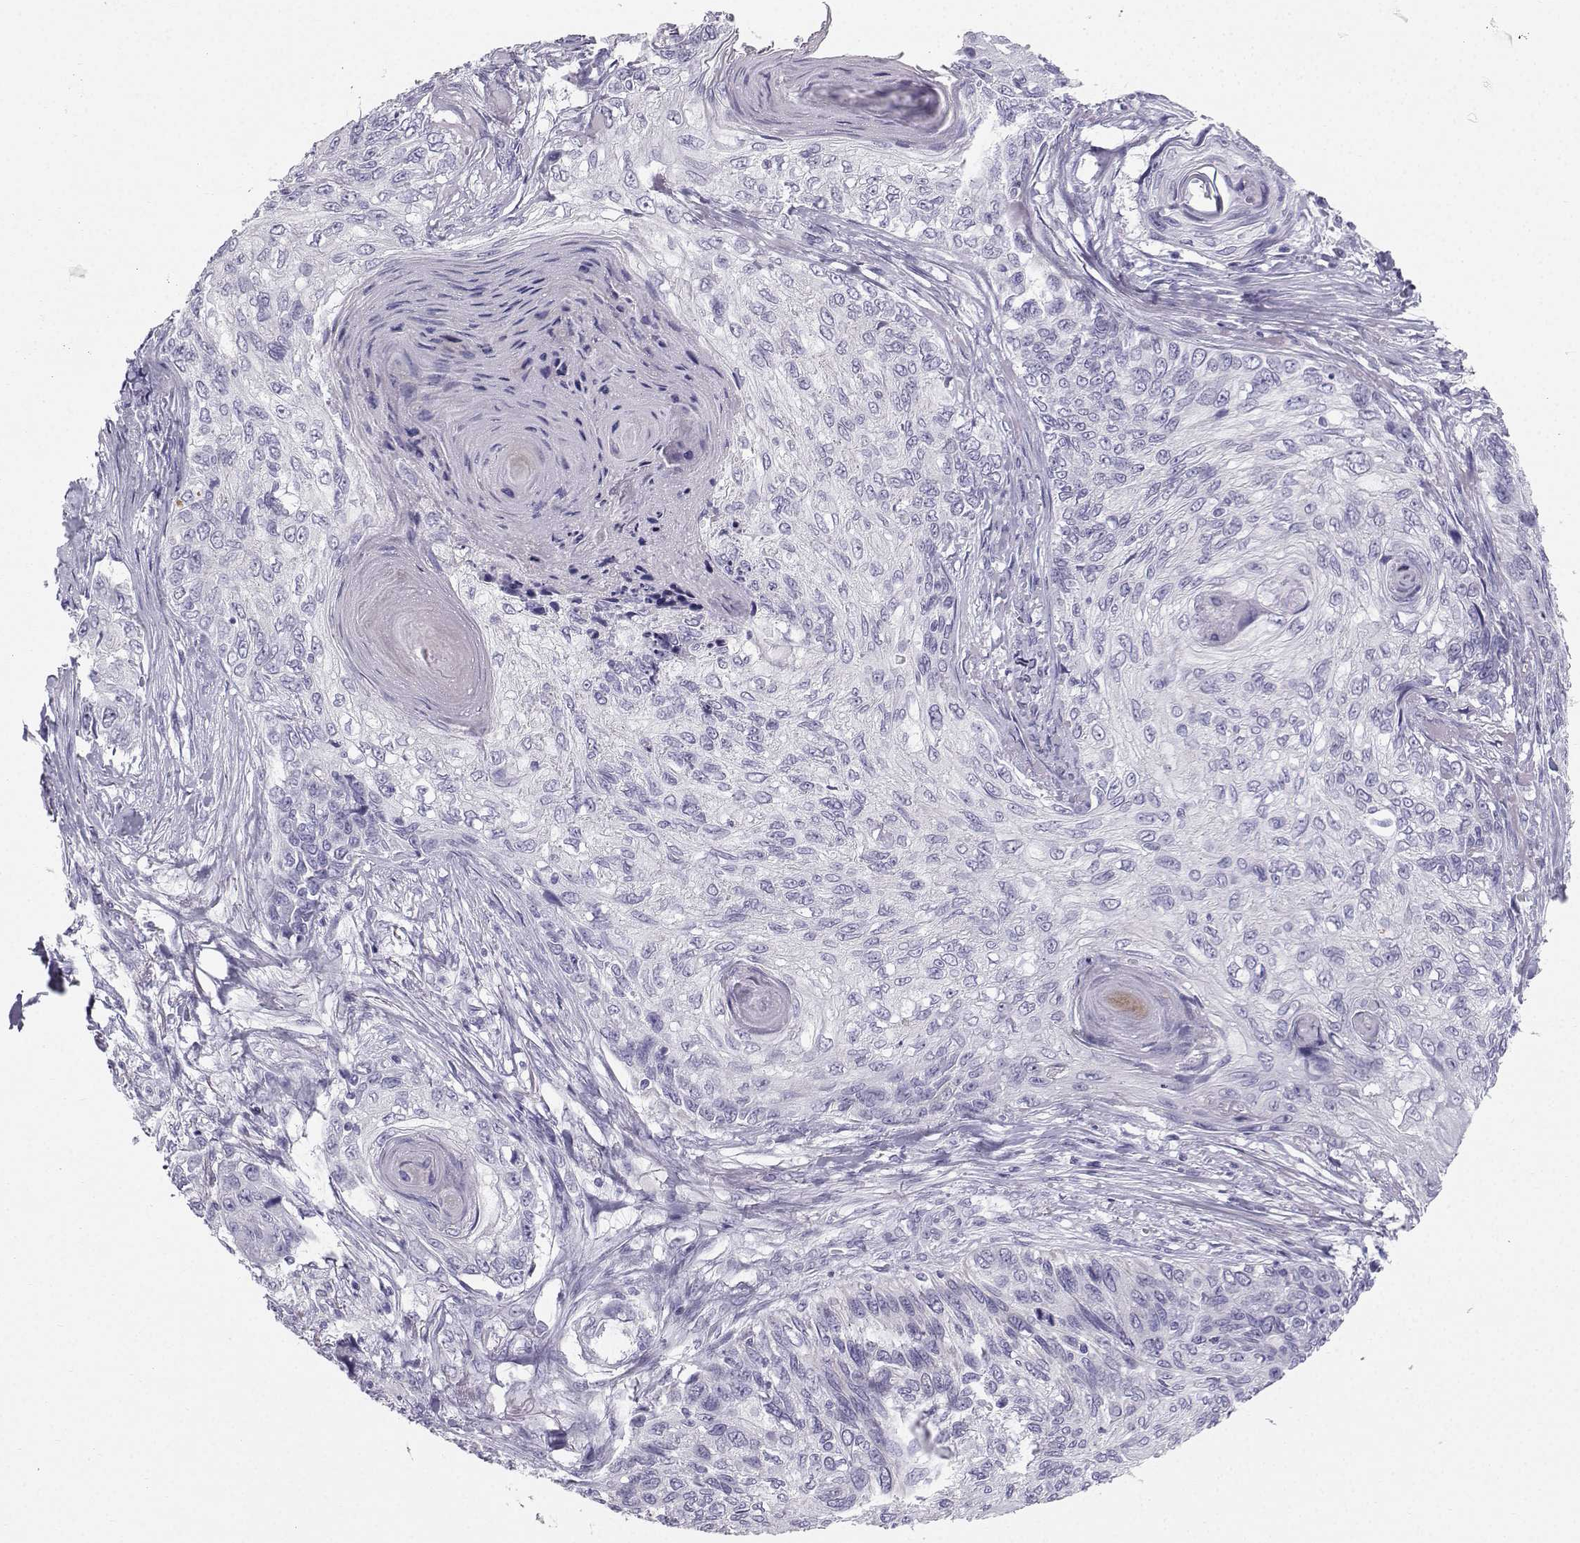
{"staining": {"intensity": "negative", "quantity": "none", "location": "none"}, "tissue": "skin cancer", "cell_type": "Tumor cells", "image_type": "cancer", "snomed": [{"axis": "morphology", "description": "Squamous cell carcinoma, NOS"}, {"axis": "topography", "description": "Skin"}], "caption": "This is an immunohistochemistry (IHC) image of skin cancer (squamous cell carcinoma). There is no staining in tumor cells.", "gene": "IQCD", "patient": {"sex": "male", "age": 92}}